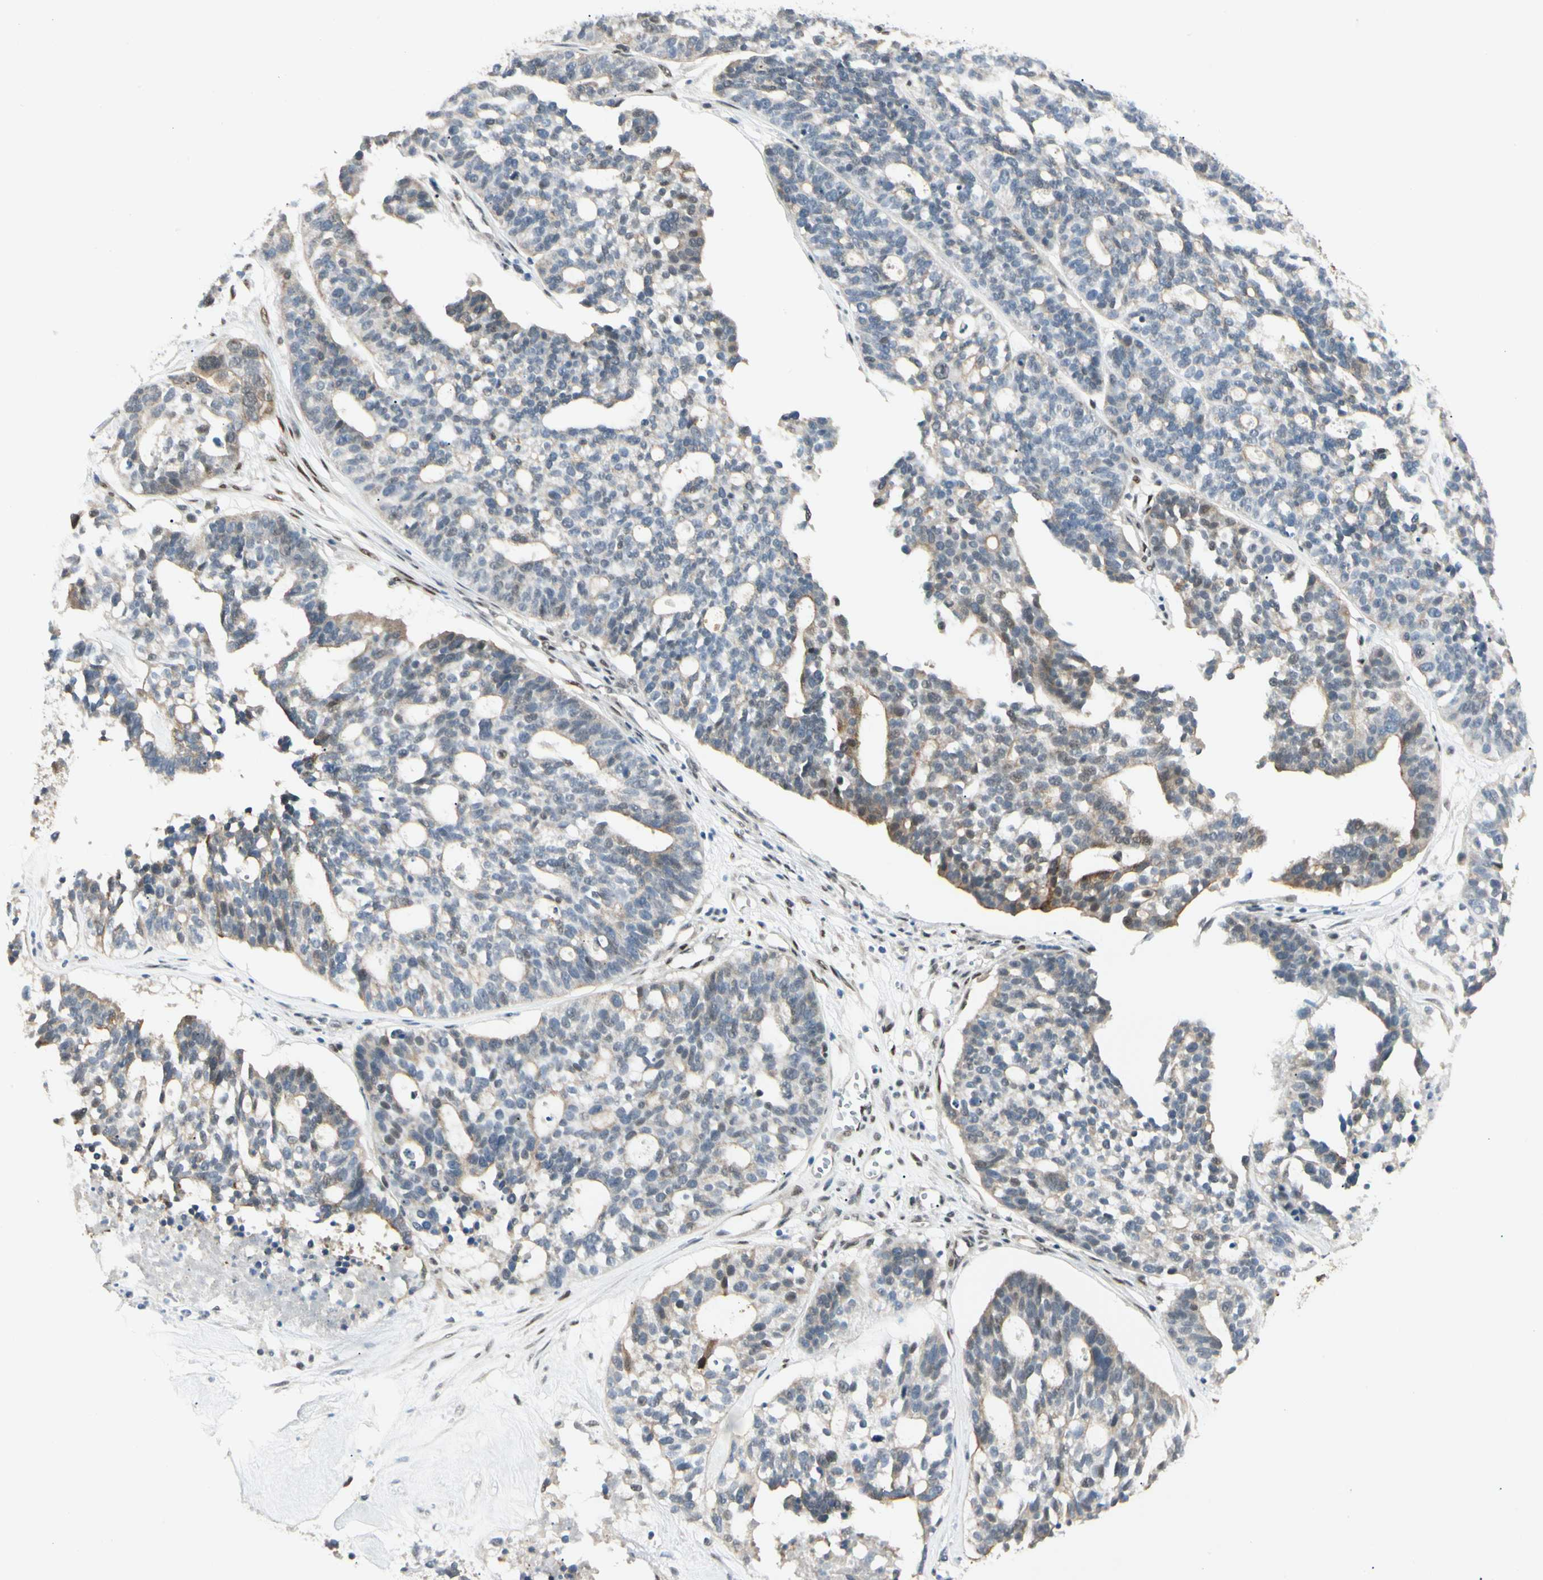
{"staining": {"intensity": "moderate", "quantity": "<25%", "location": "cytoplasmic/membranous"}, "tissue": "ovarian cancer", "cell_type": "Tumor cells", "image_type": "cancer", "snomed": [{"axis": "morphology", "description": "Cystadenocarcinoma, serous, NOS"}, {"axis": "topography", "description": "Ovary"}], "caption": "Human ovarian cancer (serous cystadenocarcinoma) stained for a protein (brown) reveals moderate cytoplasmic/membranous positive expression in about <25% of tumor cells.", "gene": "ATXN1", "patient": {"sex": "female", "age": 59}}